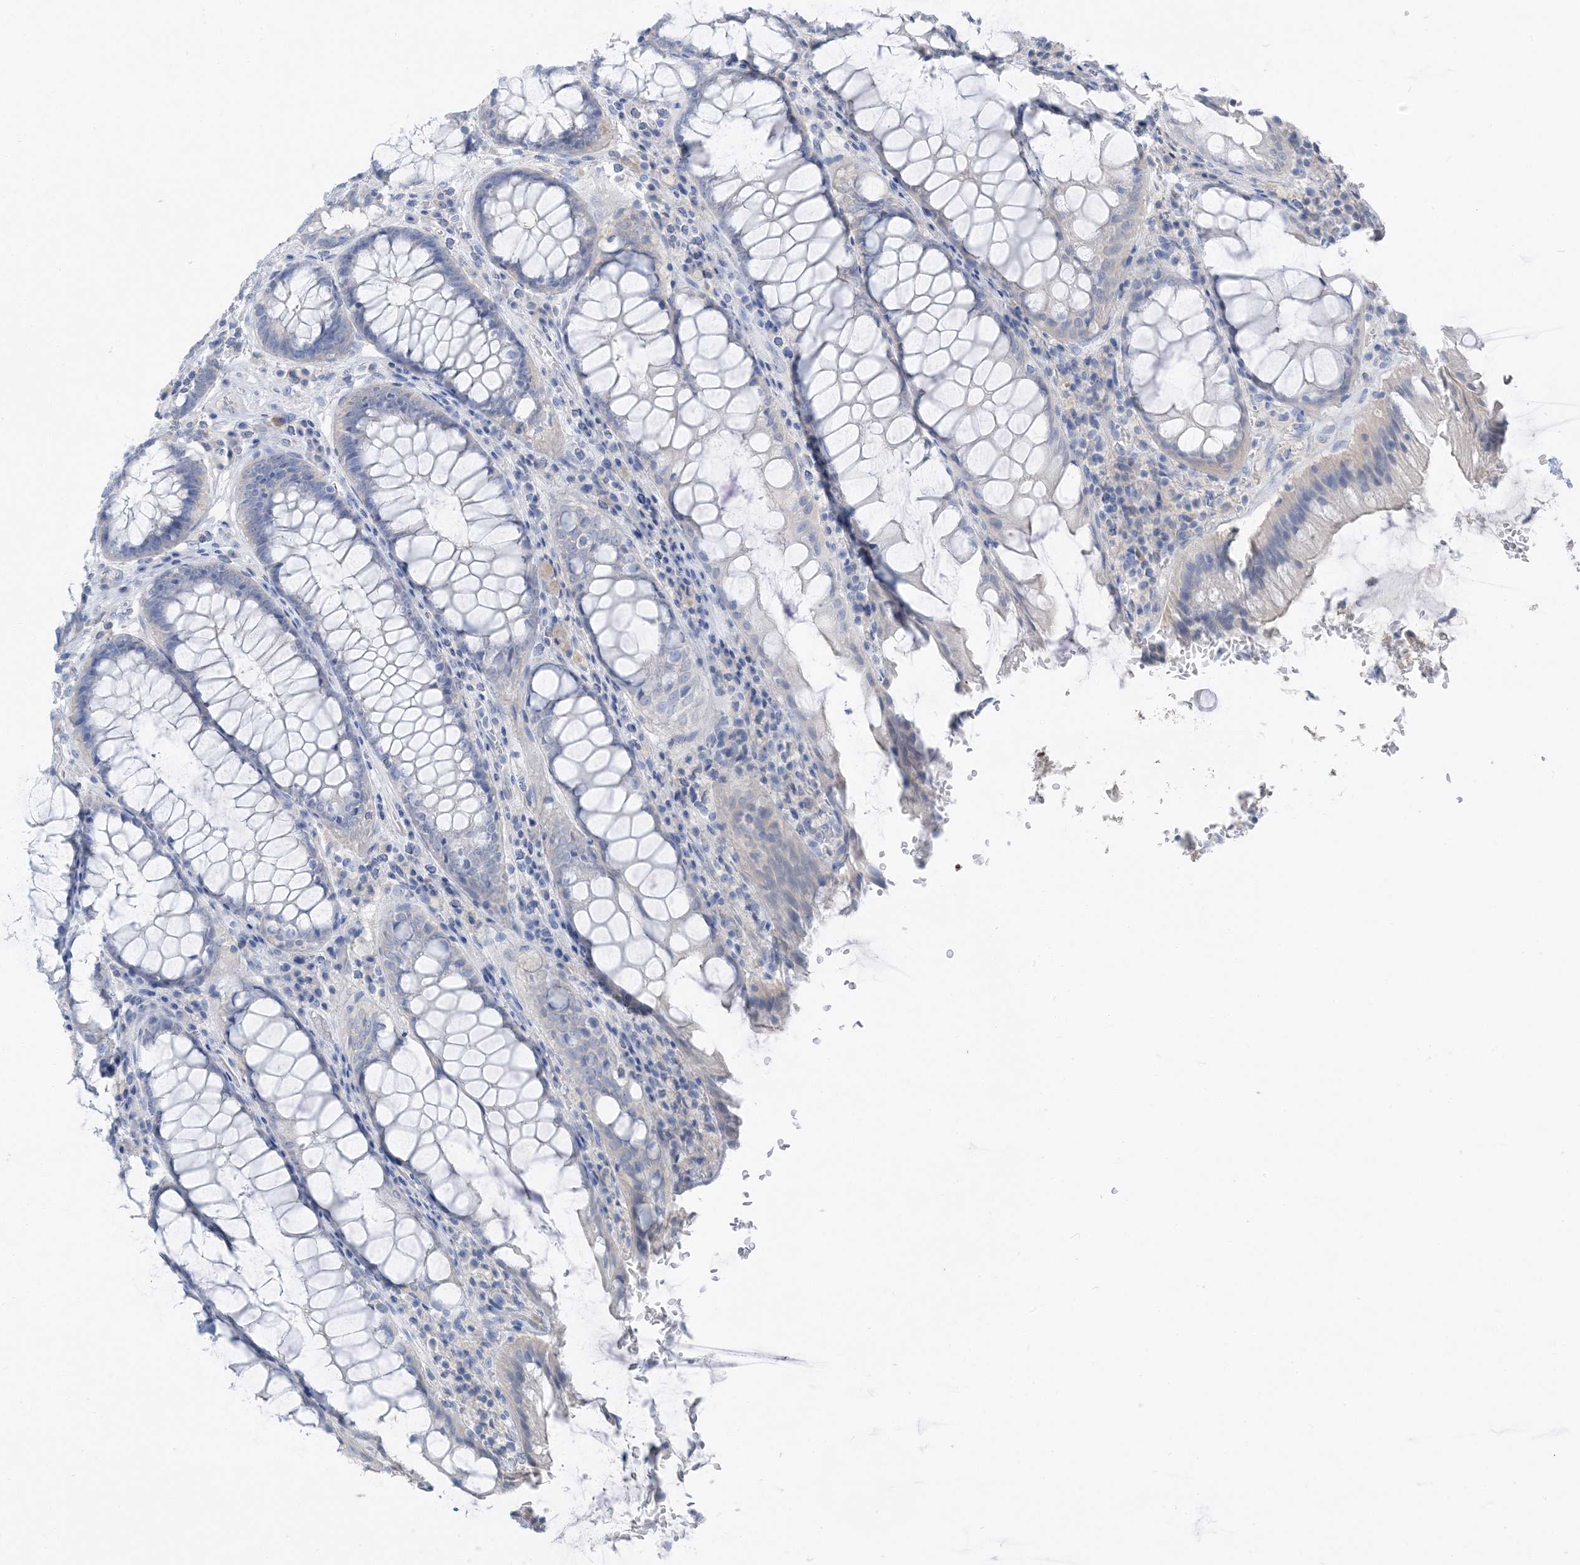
{"staining": {"intensity": "weak", "quantity": "<25%", "location": "cytoplasmic/membranous"}, "tissue": "rectum", "cell_type": "Glandular cells", "image_type": "normal", "snomed": [{"axis": "morphology", "description": "Normal tissue, NOS"}, {"axis": "topography", "description": "Rectum"}], "caption": "An IHC micrograph of unremarkable rectum is shown. There is no staining in glandular cells of rectum.", "gene": "NCOA7", "patient": {"sex": "male", "age": 64}}